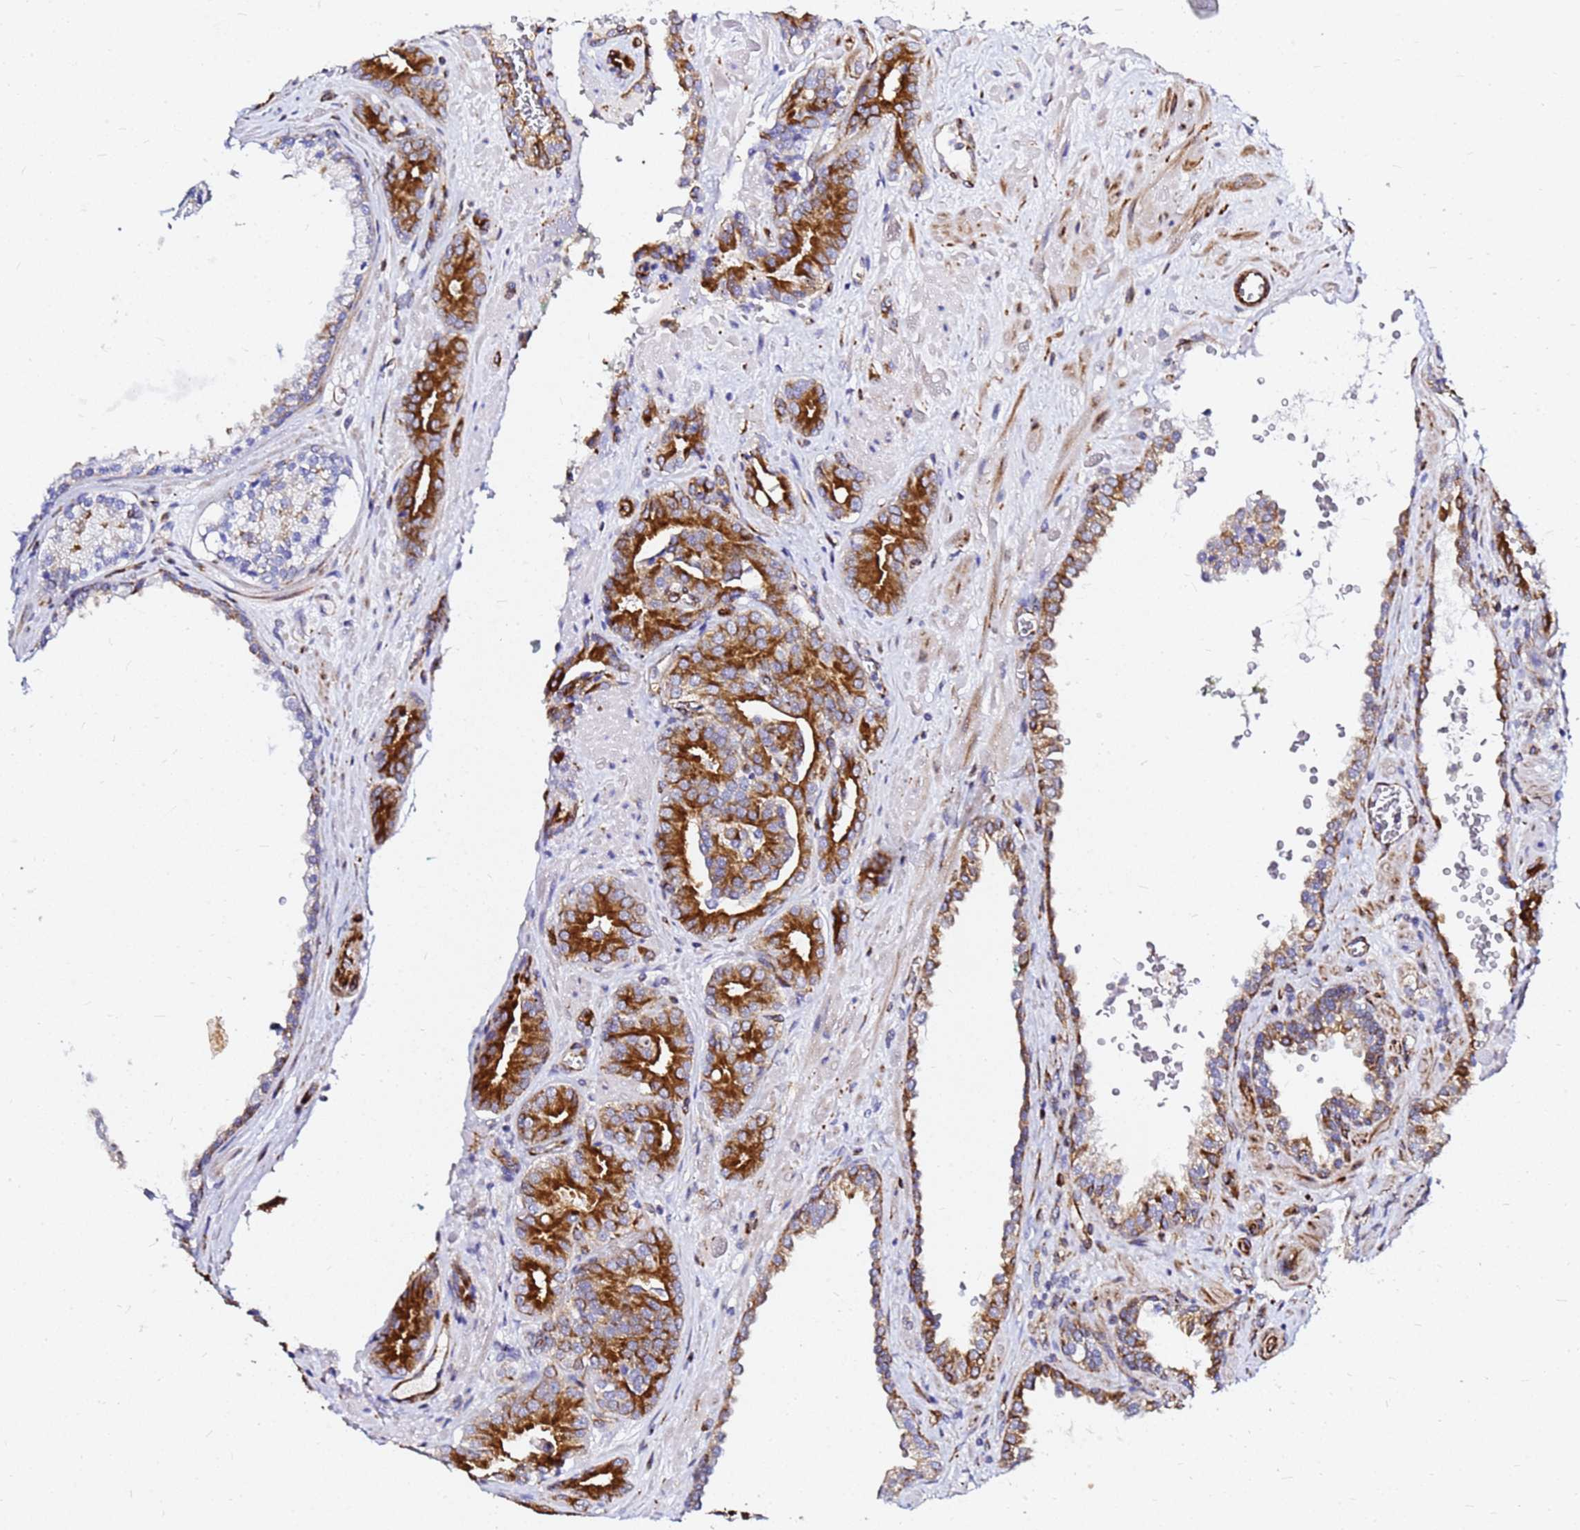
{"staining": {"intensity": "strong", "quantity": ">75%", "location": "cytoplasmic/membranous"}, "tissue": "prostate cancer", "cell_type": "Tumor cells", "image_type": "cancer", "snomed": [{"axis": "morphology", "description": "Adenocarcinoma, High grade"}, {"axis": "topography", "description": "Prostate"}], "caption": "Human prostate cancer (adenocarcinoma (high-grade)) stained for a protein (brown) exhibits strong cytoplasmic/membranous positive staining in approximately >75% of tumor cells.", "gene": "TUBA8", "patient": {"sex": "male", "age": 66}}